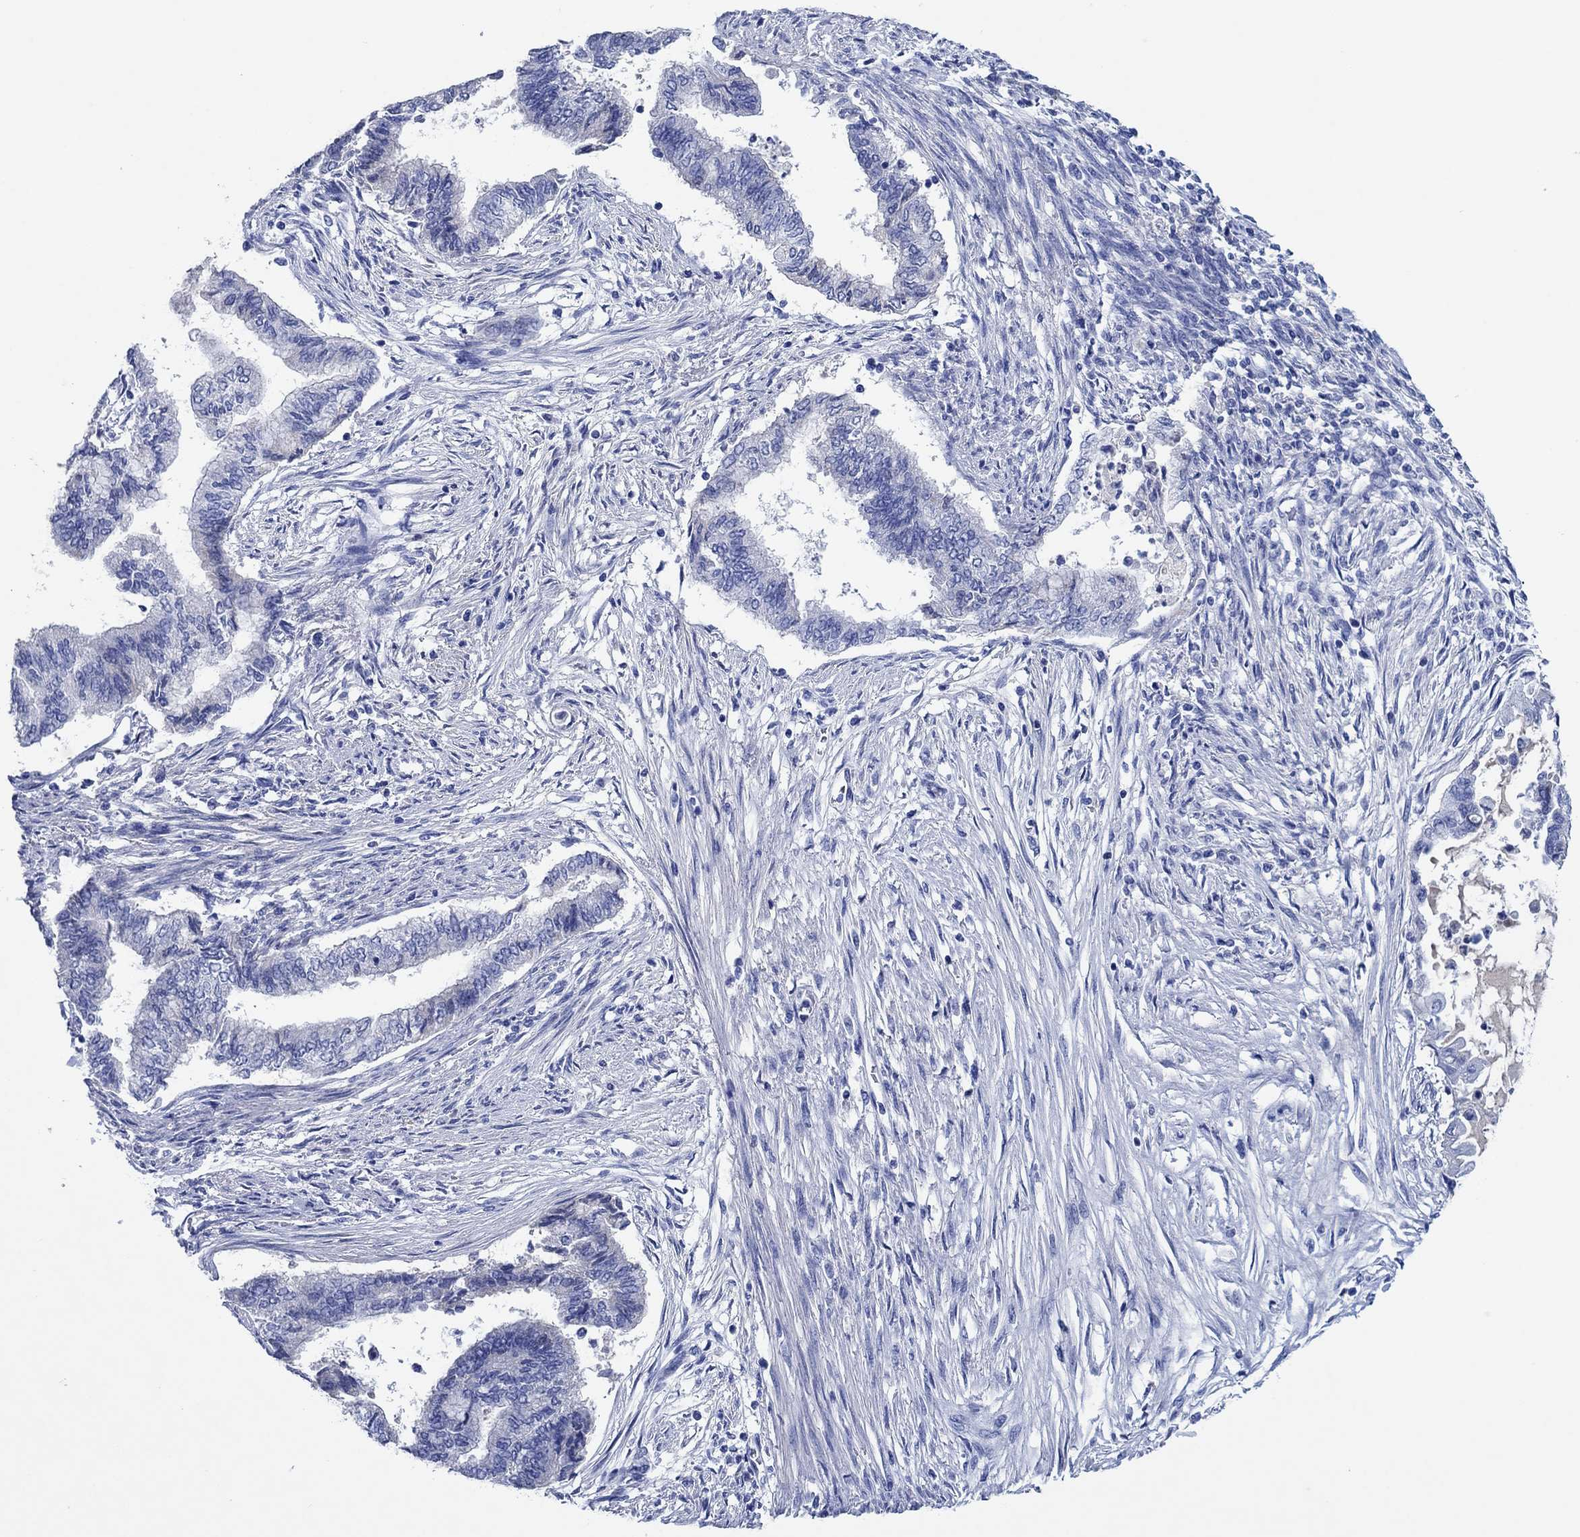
{"staining": {"intensity": "negative", "quantity": "none", "location": "none"}, "tissue": "endometrial cancer", "cell_type": "Tumor cells", "image_type": "cancer", "snomed": [{"axis": "morphology", "description": "Adenocarcinoma, NOS"}, {"axis": "topography", "description": "Endometrium"}], "caption": "Tumor cells show no significant protein staining in adenocarcinoma (endometrial).", "gene": "CPNE6", "patient": {"sex": "female", "age": 65}}